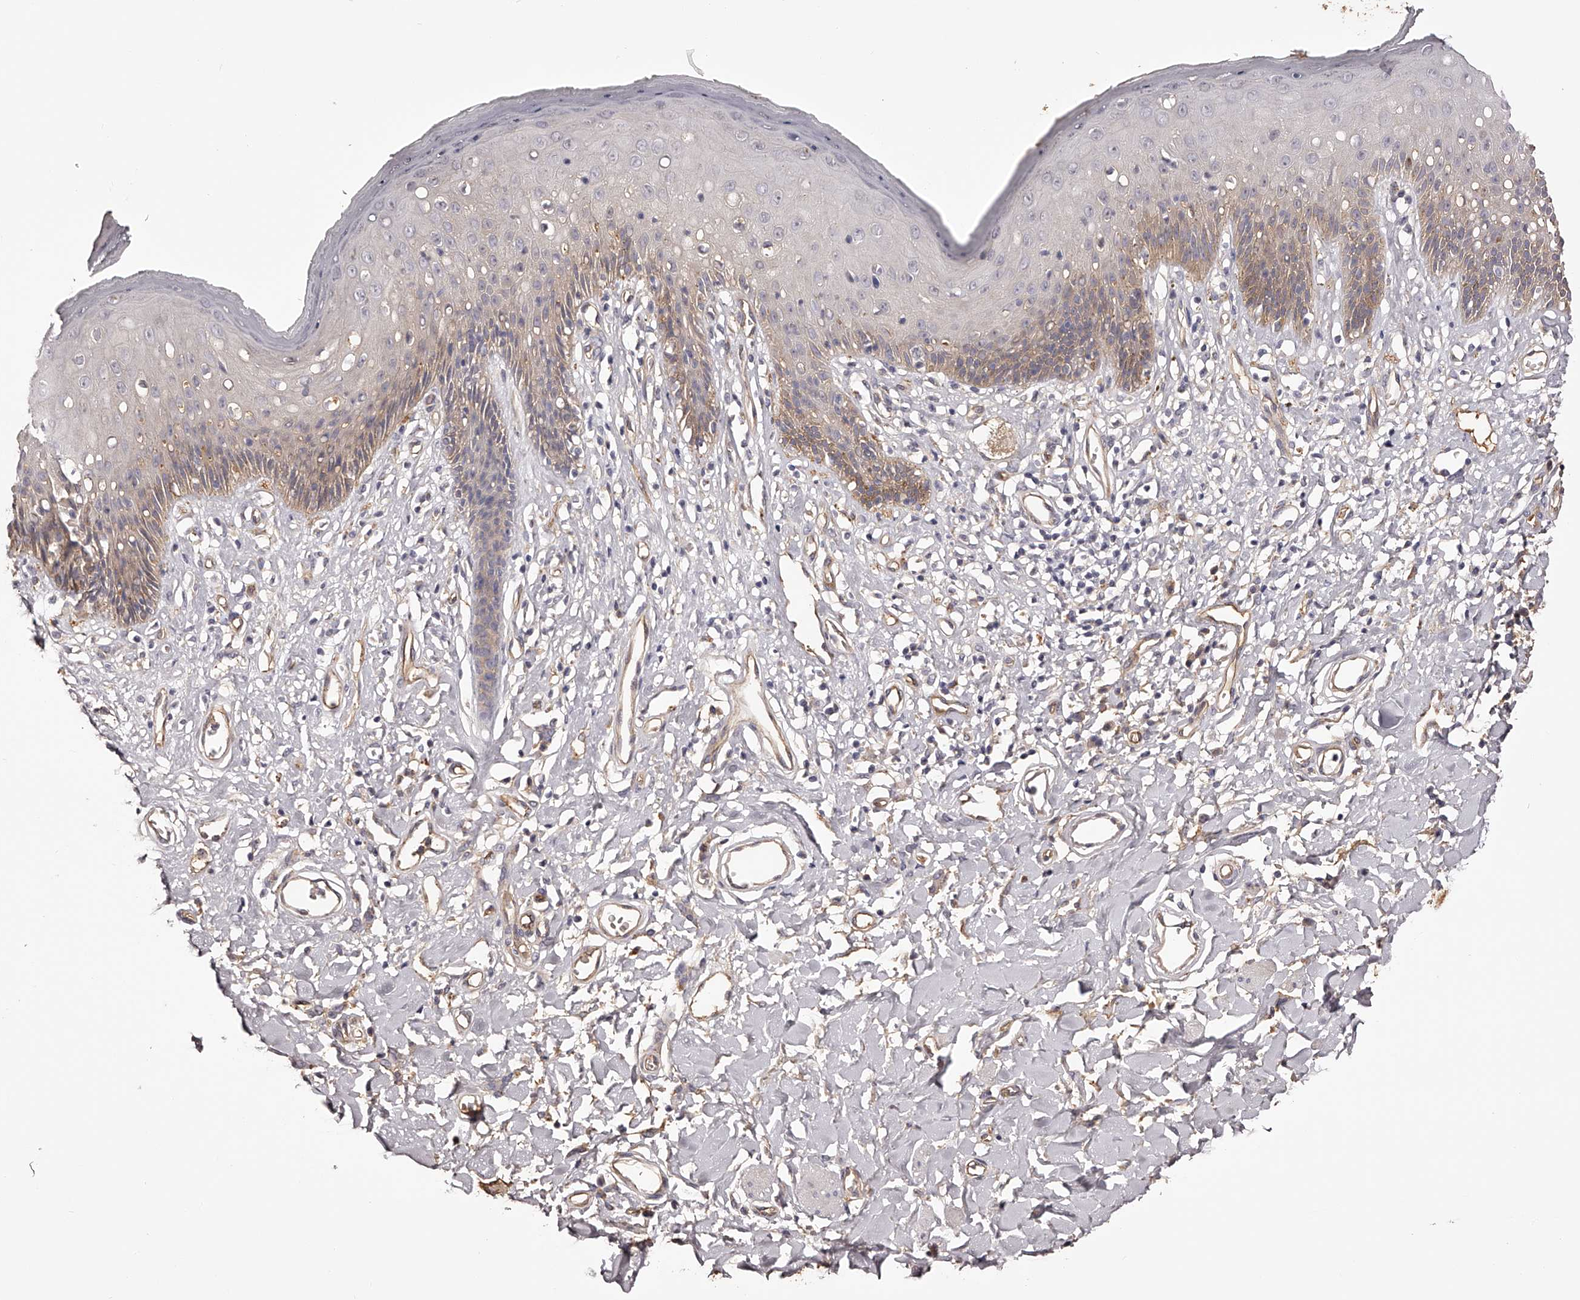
{"staining": {"intensity": "moderate", "quantity": "<25%", "location": "cytoplasmic/membranous"}, "tissue": "skin", "cell_type": "Epidermal cells", "image_type": "normal", "snomed": [{"axis": "morphology", "description": "Normal tissue, NOS"}, {"axis": "morphology", "description": "Squamous cell carcinoma, NOS"}, {"axis": "topography", "description": "Vulva"}], "caption": "Human skin stained with a brown dye exhibits moderate cytoplasmic/membranous positive expression in approximately <25% of epidermal cells.", "gene": "LTV1", "patient": {"sex": "female", "age": 85}}